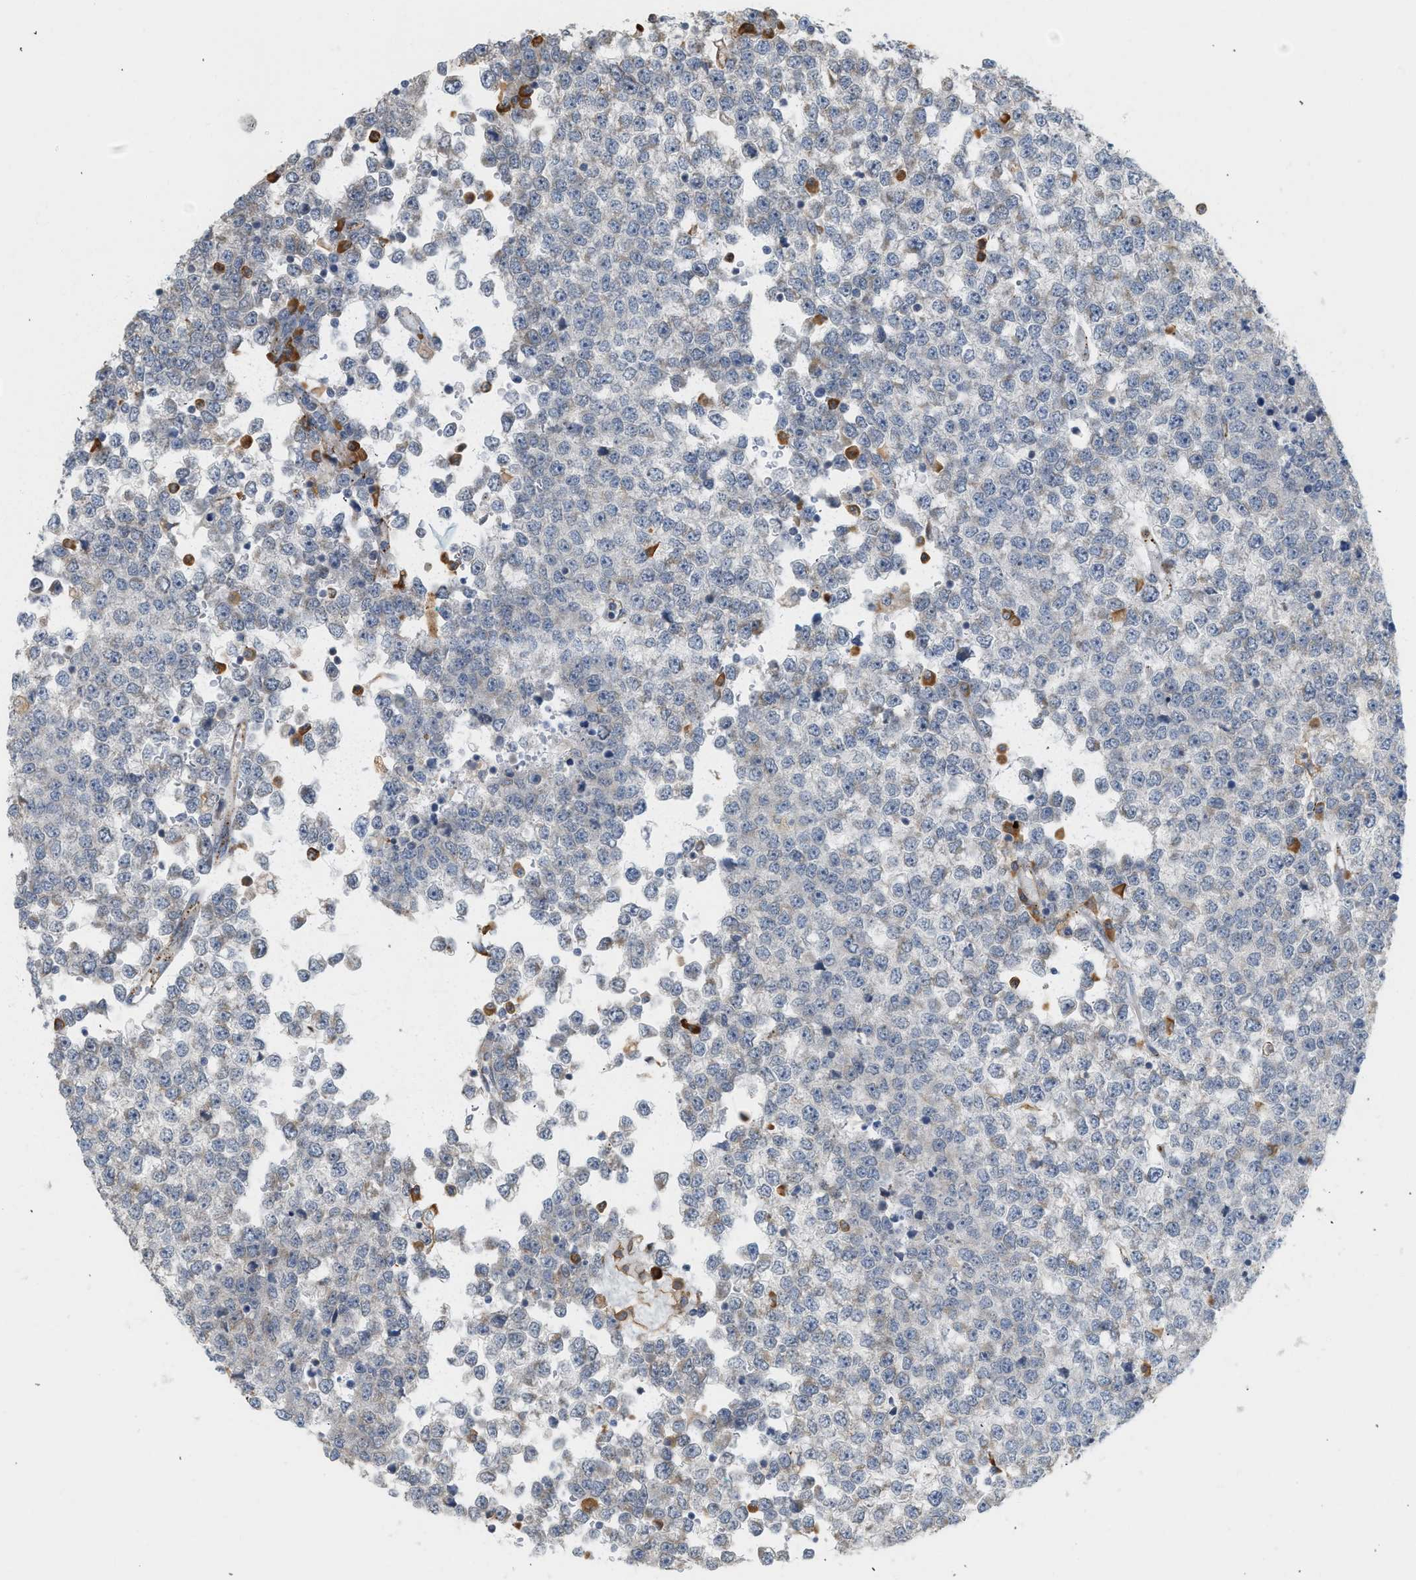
{"staining": {"intensity": "negative", "quantity": "none", "location": "none"}, "tissue": "testis cancer", "cell_type": "Tumor cells", "image_type": "cancer", "snomed": [{"axis": "morphology", "description": "Seminoma, NOS"}, {"axis": "topography", "description": "Testis"}], "caption": "An immunohistochemistry (IHC) photomicrograph of seminoma (testis) is shown. There is no staining in tumor cells of seminoma (testis). (Immunohistochemistry (ihc), brightfield microscopy, high magnification).", "gene": "SVOP", "patient": {"sex": "male", "age": 65}}